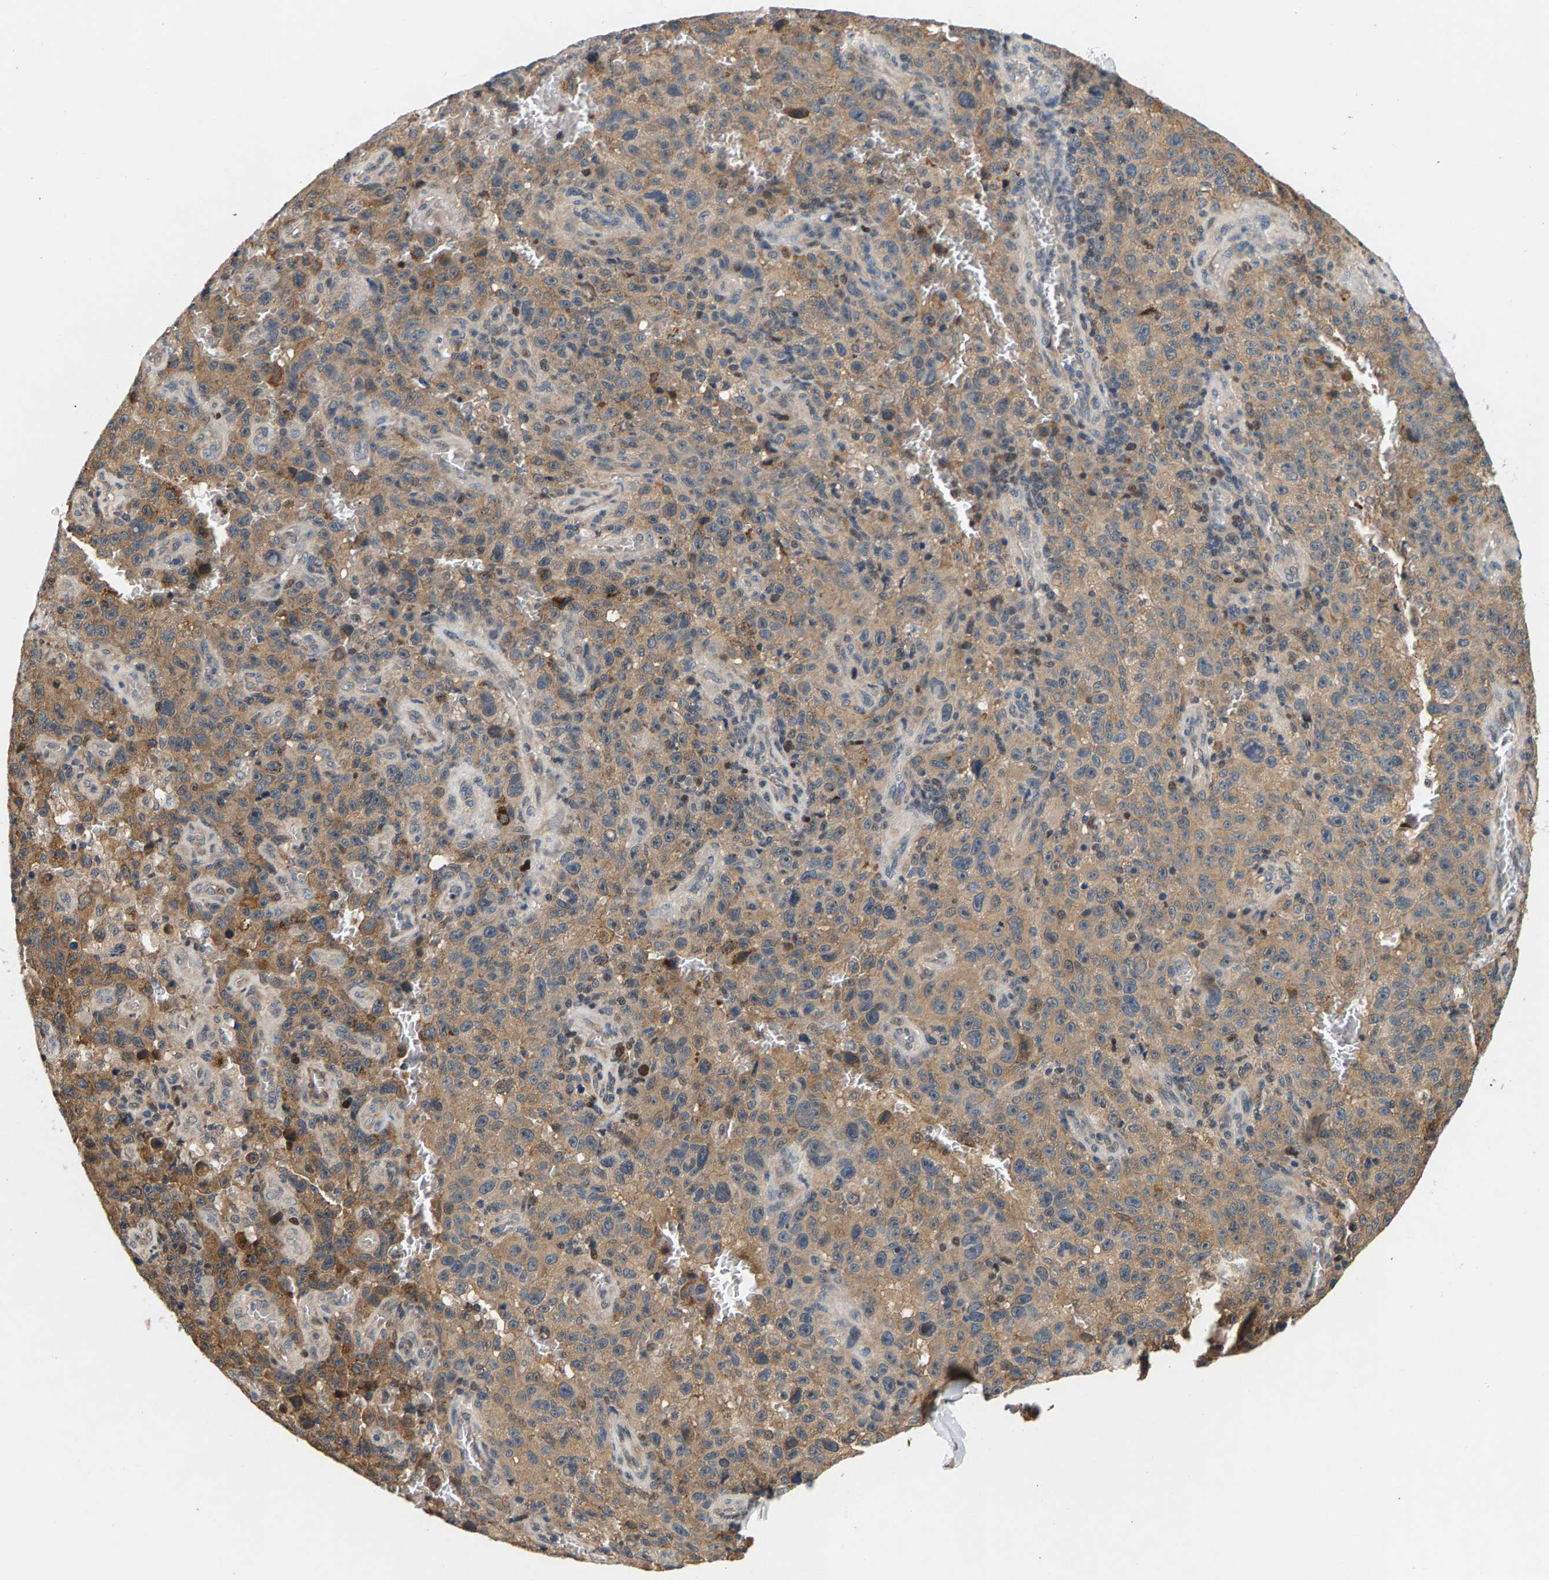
{"staining": {"intensity": "weak", "quantity": ">75%", "location": "cytoplasmic/membranous"}, "tissue": "melanoma", "cell_type": "Tumor cells", "image_type": "cancer", "snomed": [{"axis": "morphology", "description": "Malignant melanoma, NOS"}, {"axis": "topography", "description": "Skin"}], "caption": "Weak cytoplasmic/membranous protein expression is appreciated in approximately >75% of tumor cells in melanoma.", "gene": "FAM78A", "patient": {"sex": "female", "age": 82}}